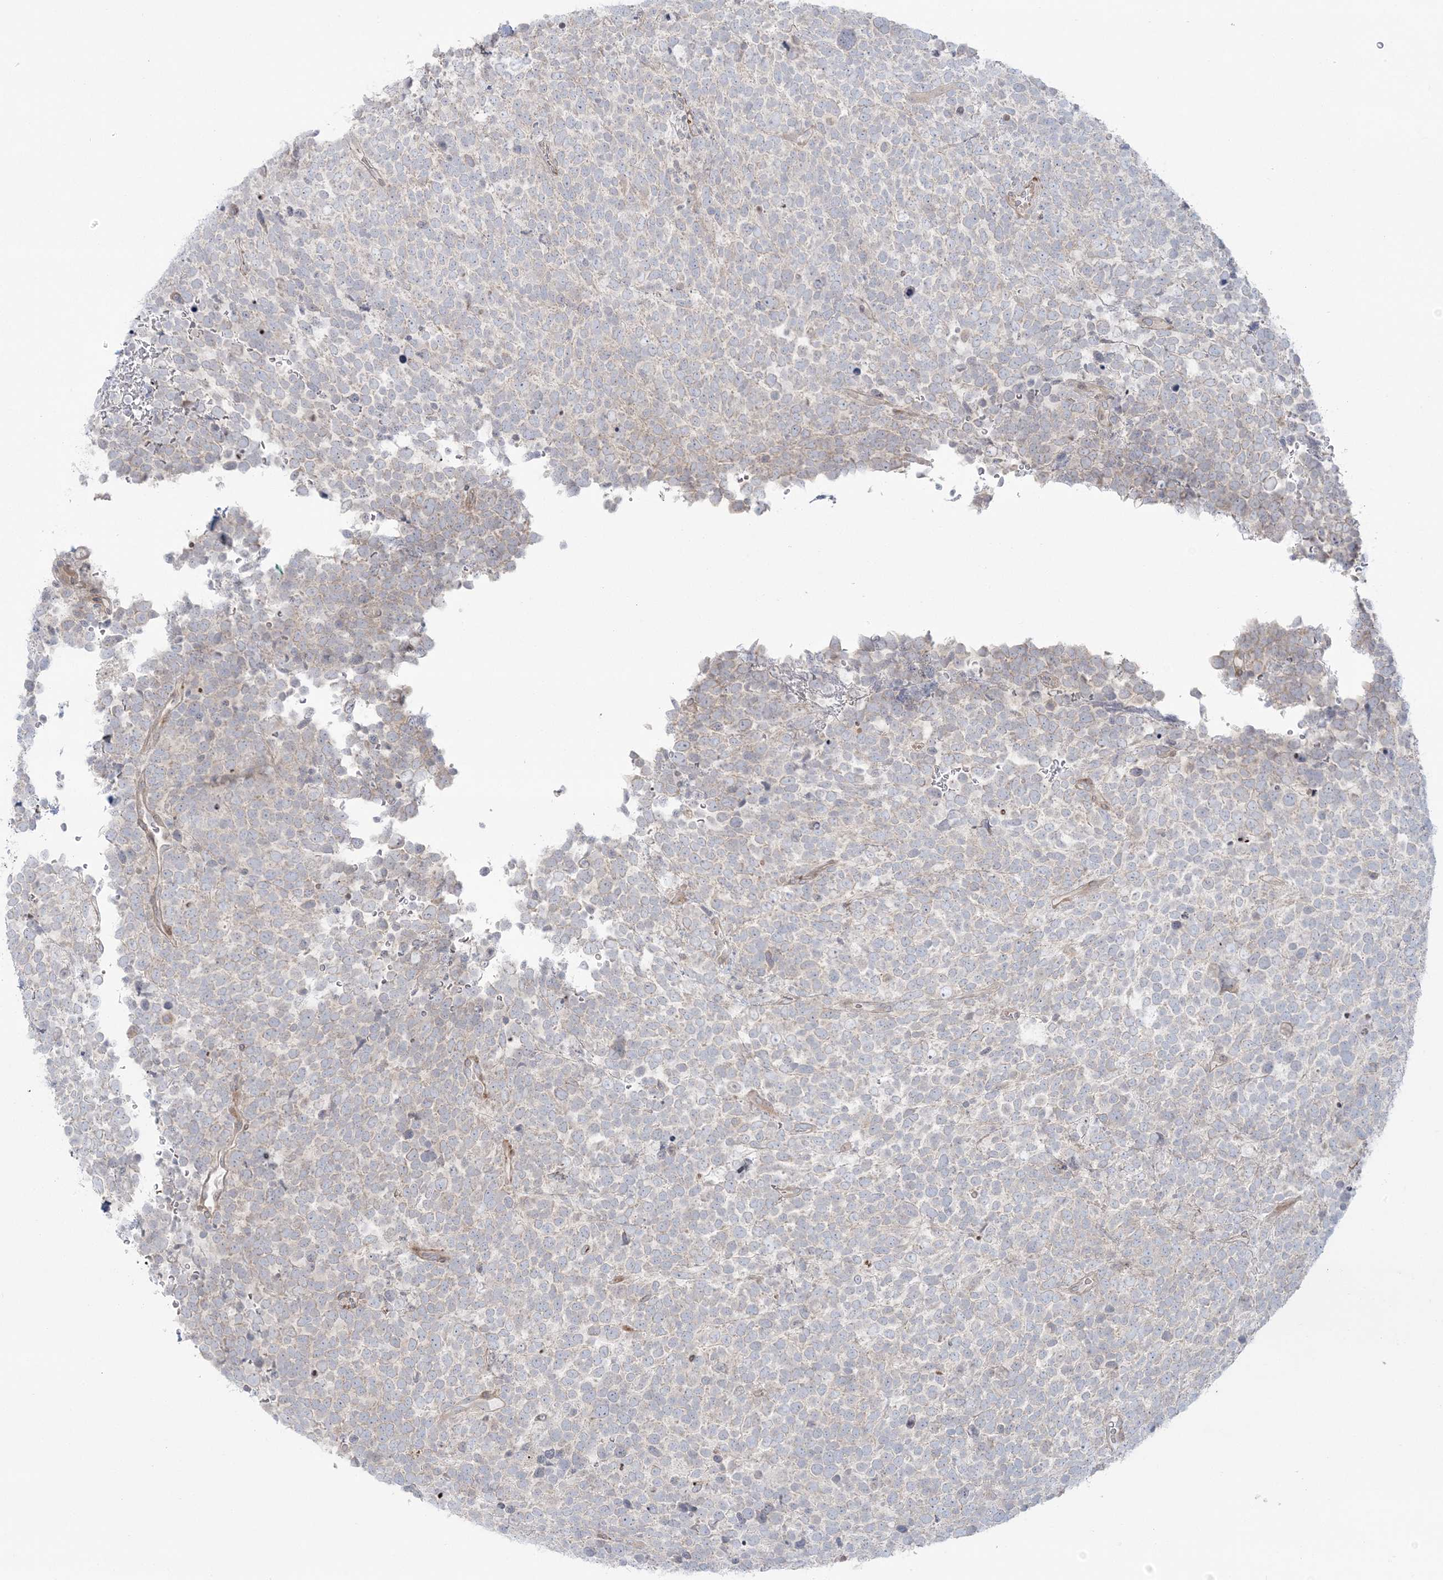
{"staining": {"intensity": "negative", "quantity": "none", "location": "none"}, "tissue": "urothelial cancer", "cell_type": "Tumor cells", "image_type": "cancer", "snomed": [{"axis": "morphology", "description": "Urothelial carcinoma, High grade"}, {"axis": "topography", "description": "Urinary bladder"}], "caption": "IHC histopathology image of human high-grade urothelial carcinoma stained for a protein (brown), which shows no staining in tumor cells.", "gene": "NUDT9", "patient": {"sex": "female", "age": 82}}